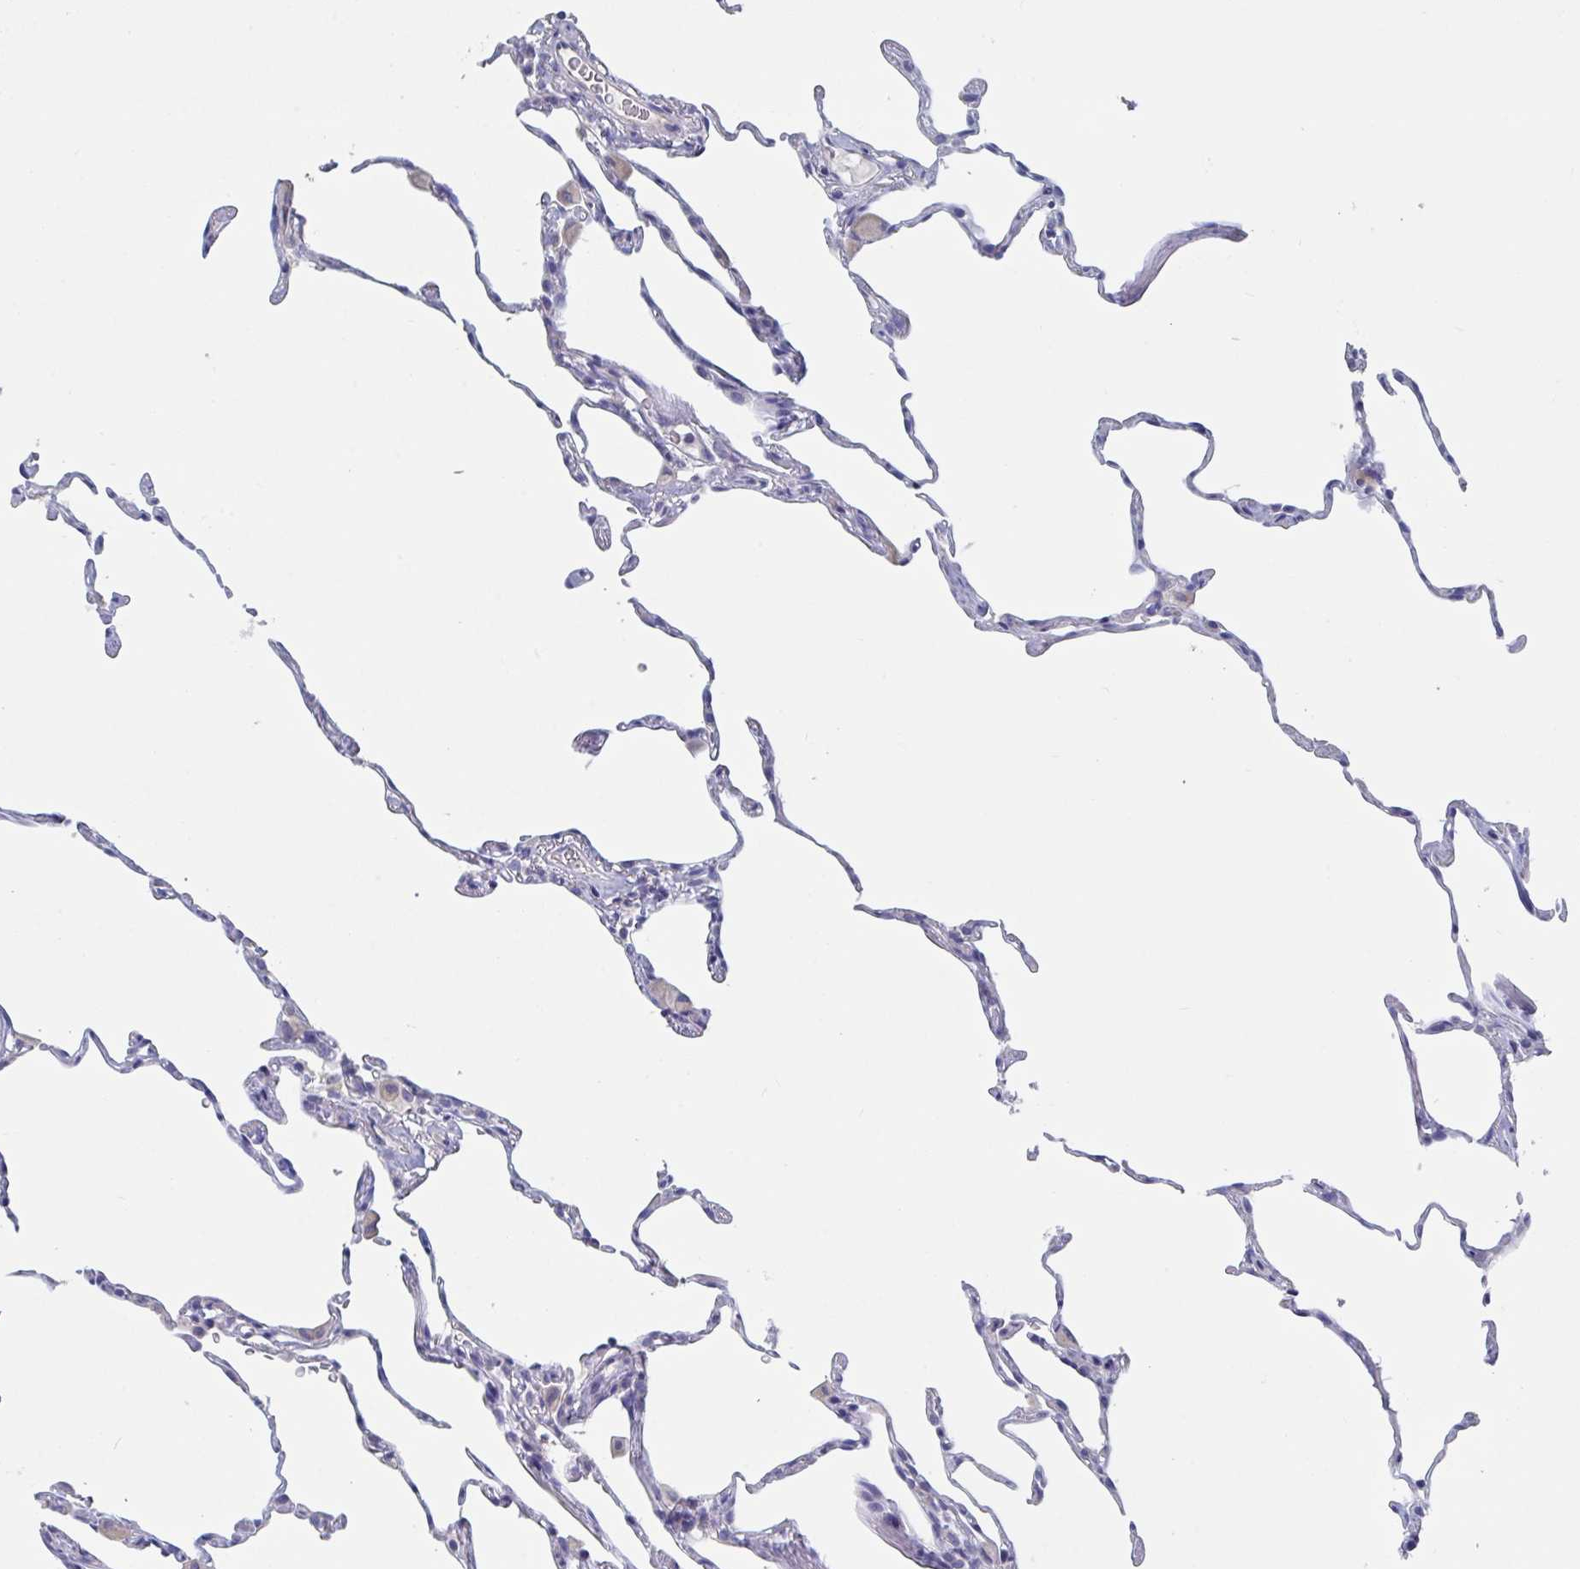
{"staining": {"intensity": "negative", "quantity": "none", "location": "none"}, "tissue": "lung", "cell_type": "Alveolar cells", "image_type": "normal", "snomed": [{"axis": "morphology", "description": "Normal tissue, NOS"}, {"axis": "topography", "description": "Lung"}], "caption": "An immunohistochemistry image of unremarkable lung is shown. There is no staining in alveolar cells of lung.", "gene": "ABHD16A", "patient": {"sex": "female", "age": 57}}